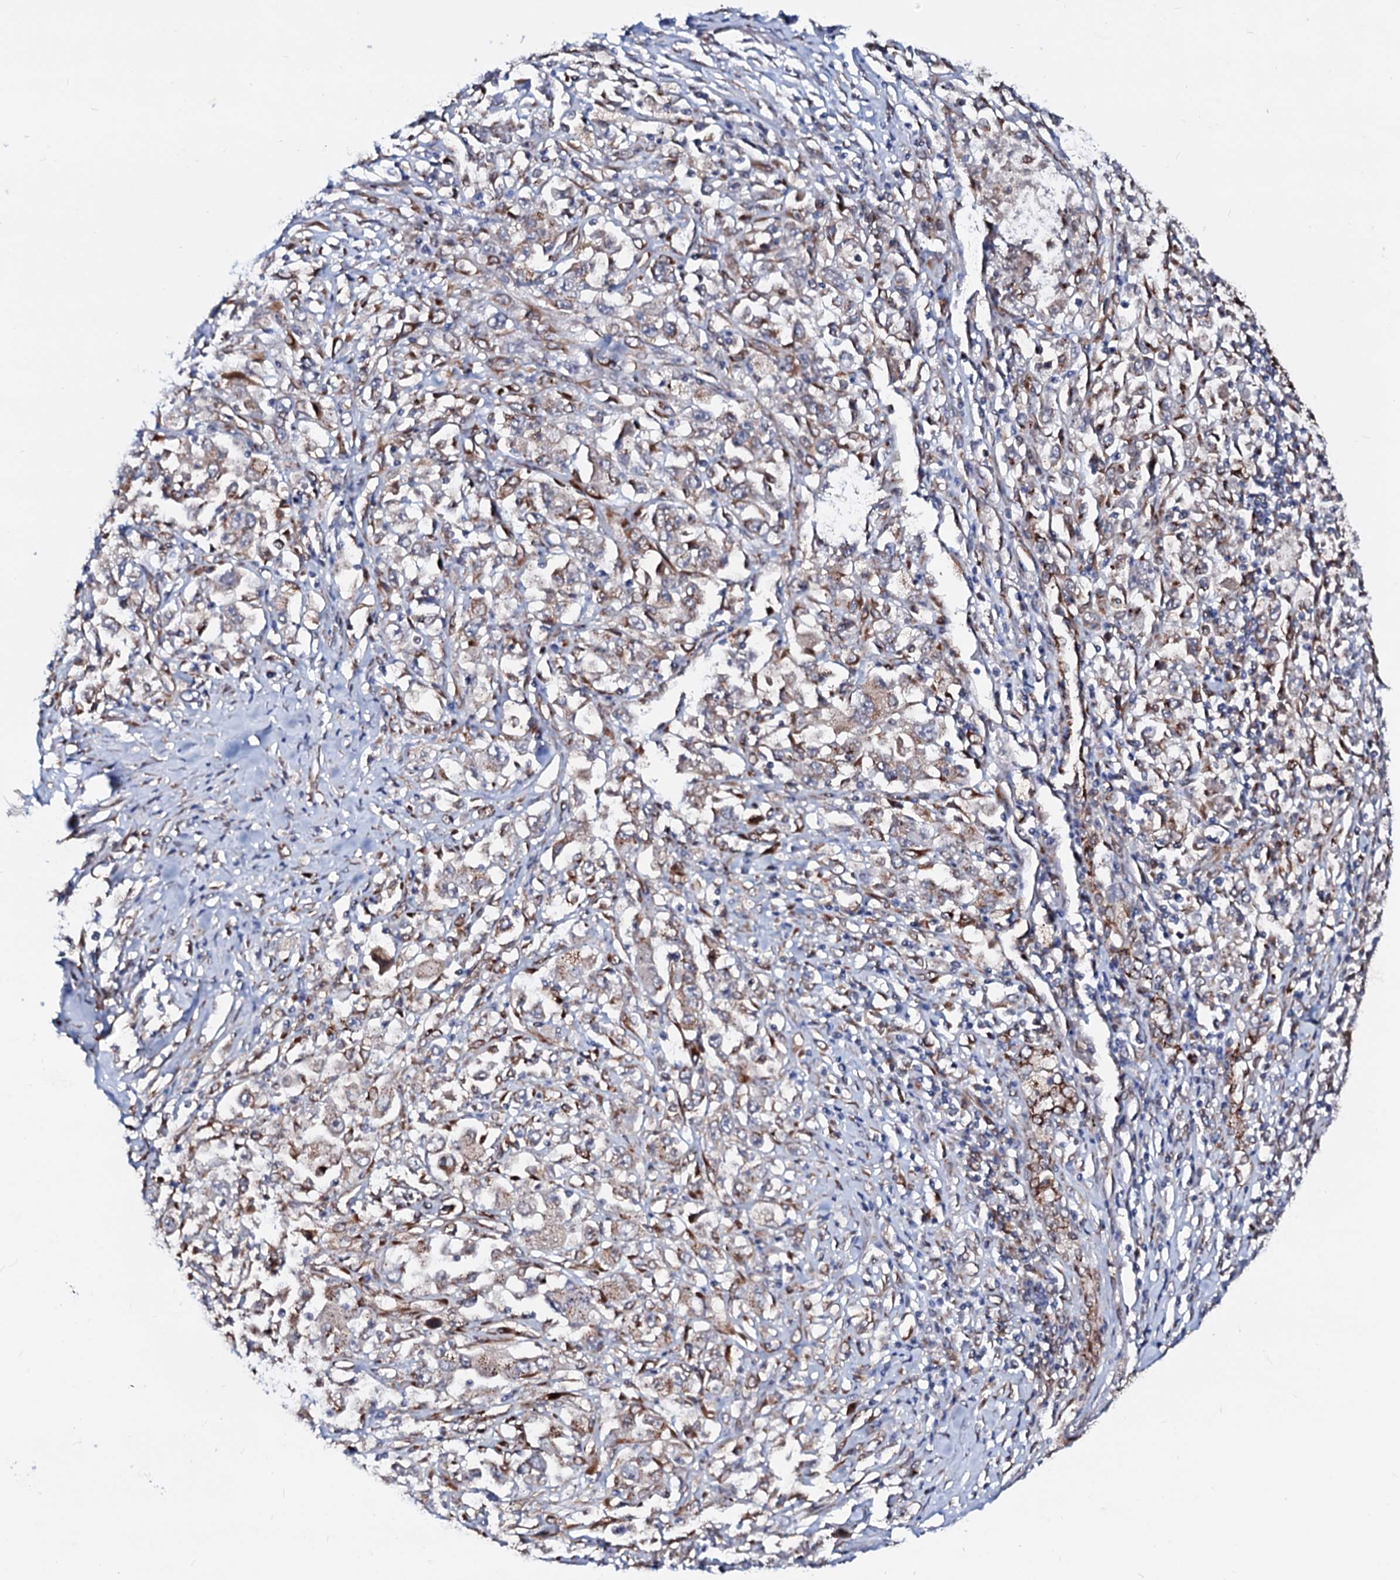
{"staining": {"intensity": "weak", "quantity": "<25%", "location": "cytoplasmic/membranous"}, "tissue": "melanoma", "cell_type": "Tumor cells", "image_type": "cancer", "snomed": [{"axis": "morphology", "description": "Malignant melanoma, Metastatic site"}, {"axis": "topography", "description": "Skin"}], "caption": "Immunohistochemistry (IHC) micrograph of neoplastic tissue: human melanoma stained with DAB demonstrates no significant protein expression in tumor cells.", "gene": "TMCO3", "patient": {"sex": "female", "age": 56}}